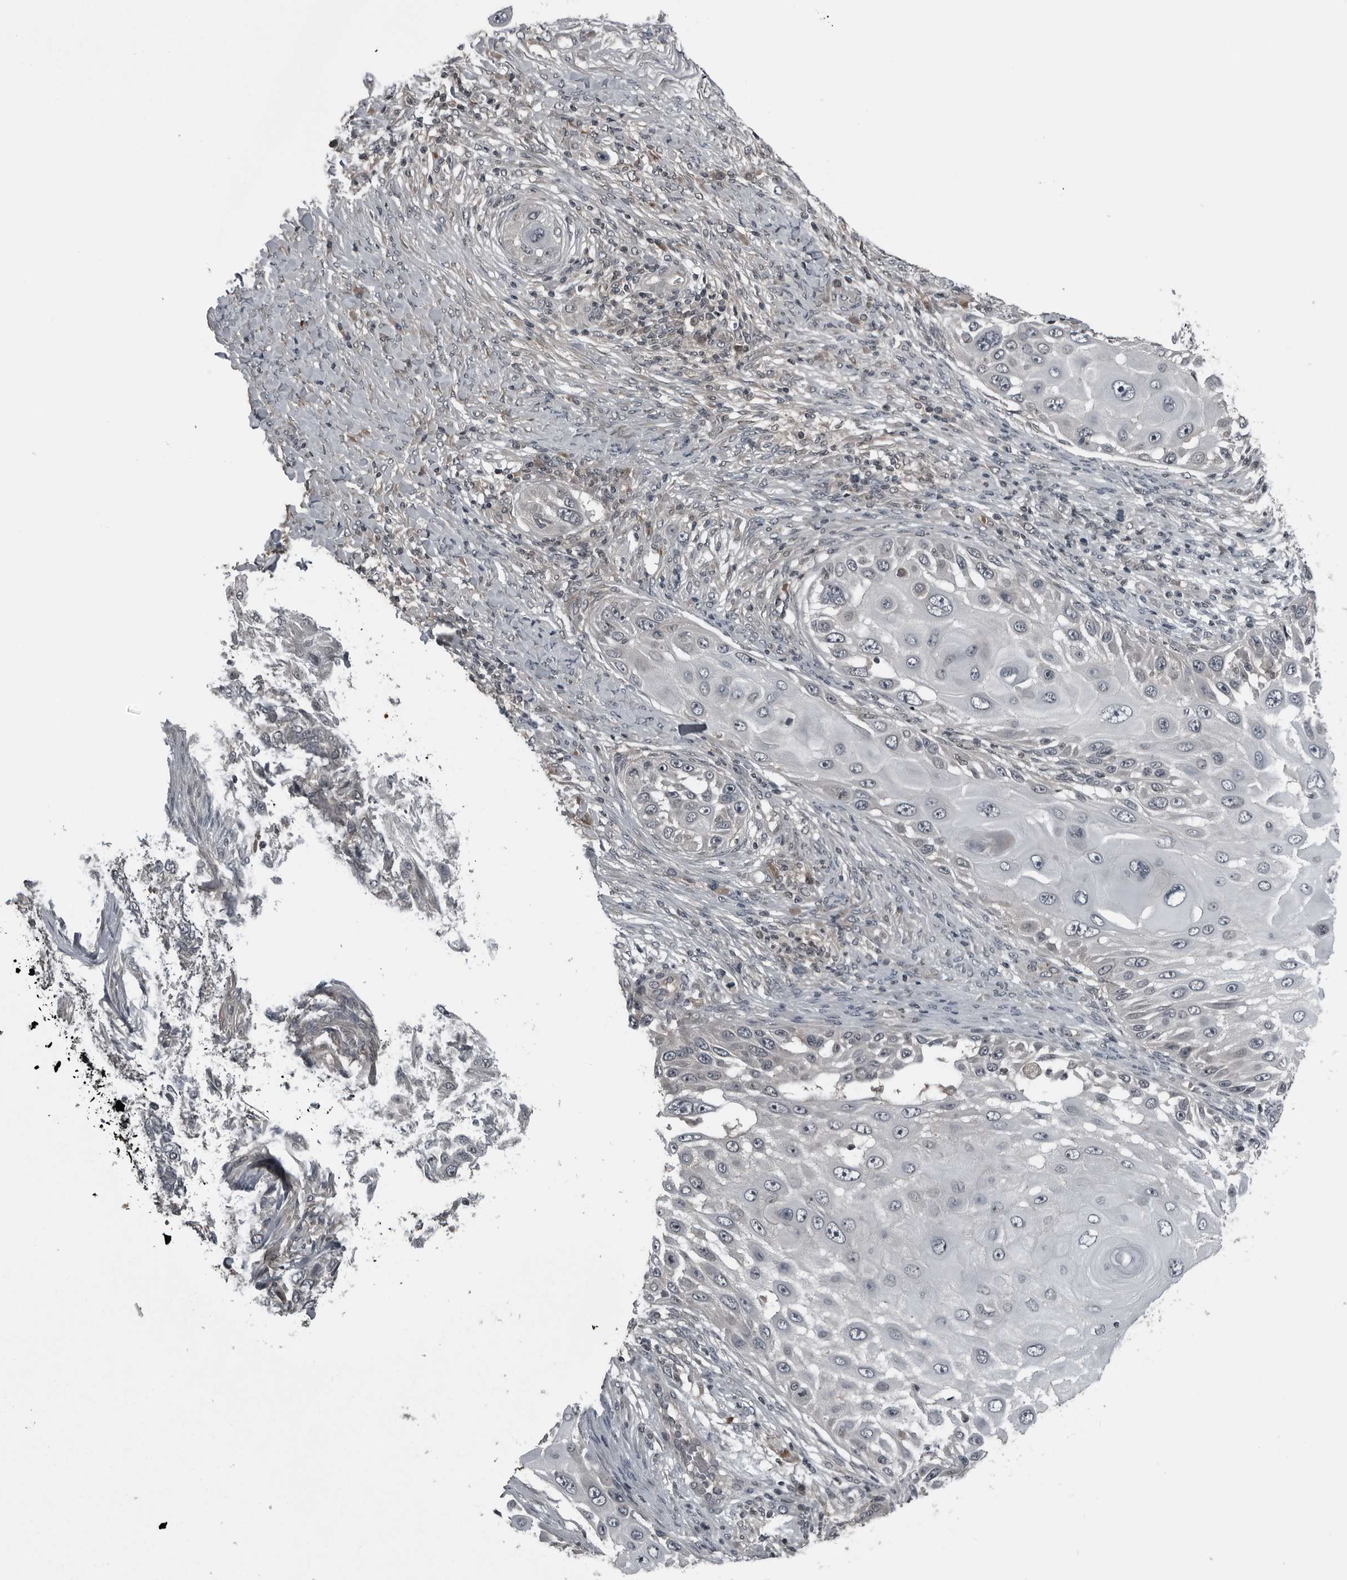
{"staining": {"intensity": "negative", "quantity": "none", "location": "none"}, "tissue": "skin cancer", "cell_type": "Tumor cells", "image_type": "cancer", "snomed": [{"axis": "morphology", "description": "Squamous cell carcinoma, NOS"}, {"axis": "topography", "description": "Skin"}], "caption": "There is no significant positivity in tumor cells of squamous cell carcinoma (skin). The staining was performed using DAB (3,3'-diaminobenzidine) to visualize the protein expression in brown, while the nuclei were stained in blue with hematoxylin (Magnification: 20x).", "gene": "GAK", "patient": {"sex": "female", "age": 44}}